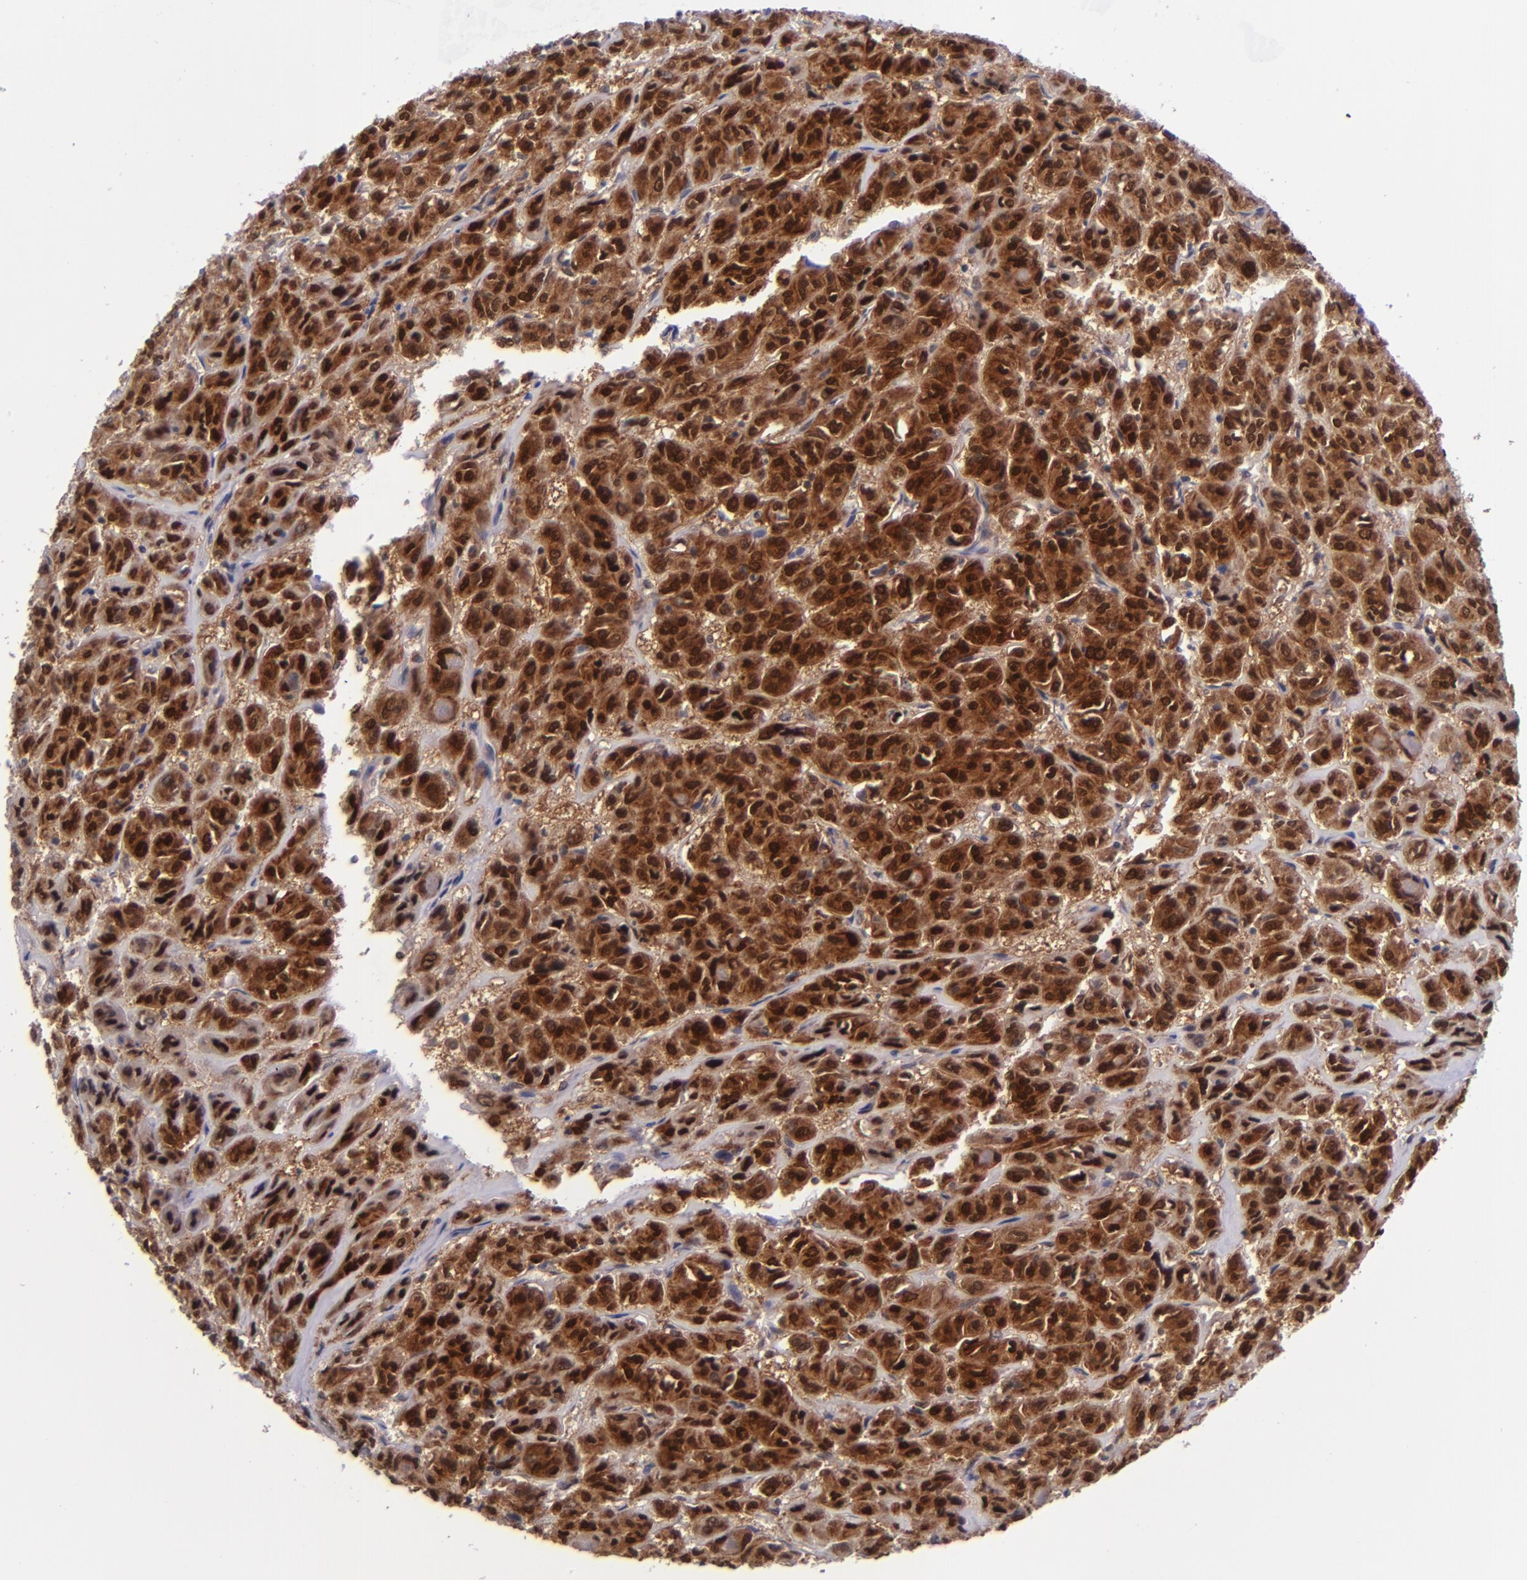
{"staining": {"intensity": "strong", "quantity": ">75%", "location": "cytoplasmic/membranous,nuclear"}, "tissue": "thyroid cancer", "cell_type": "Tumor cells", "image_type": "cancer", "snomed": [{"axis": "morphology", "description": "Follicular adenoma carcinoma, NOS"}, {"axis": "topography", "description": "Thyroid gland"}], "caption": "Strong cytoplasmic/membranous and nuclear protein positivity is identified in approximately >75% of tumor cells in follicular adenoma carcinoma (thyroid).", "gene": "BAG1", "patient": {"sex": "female", "age": 71}}